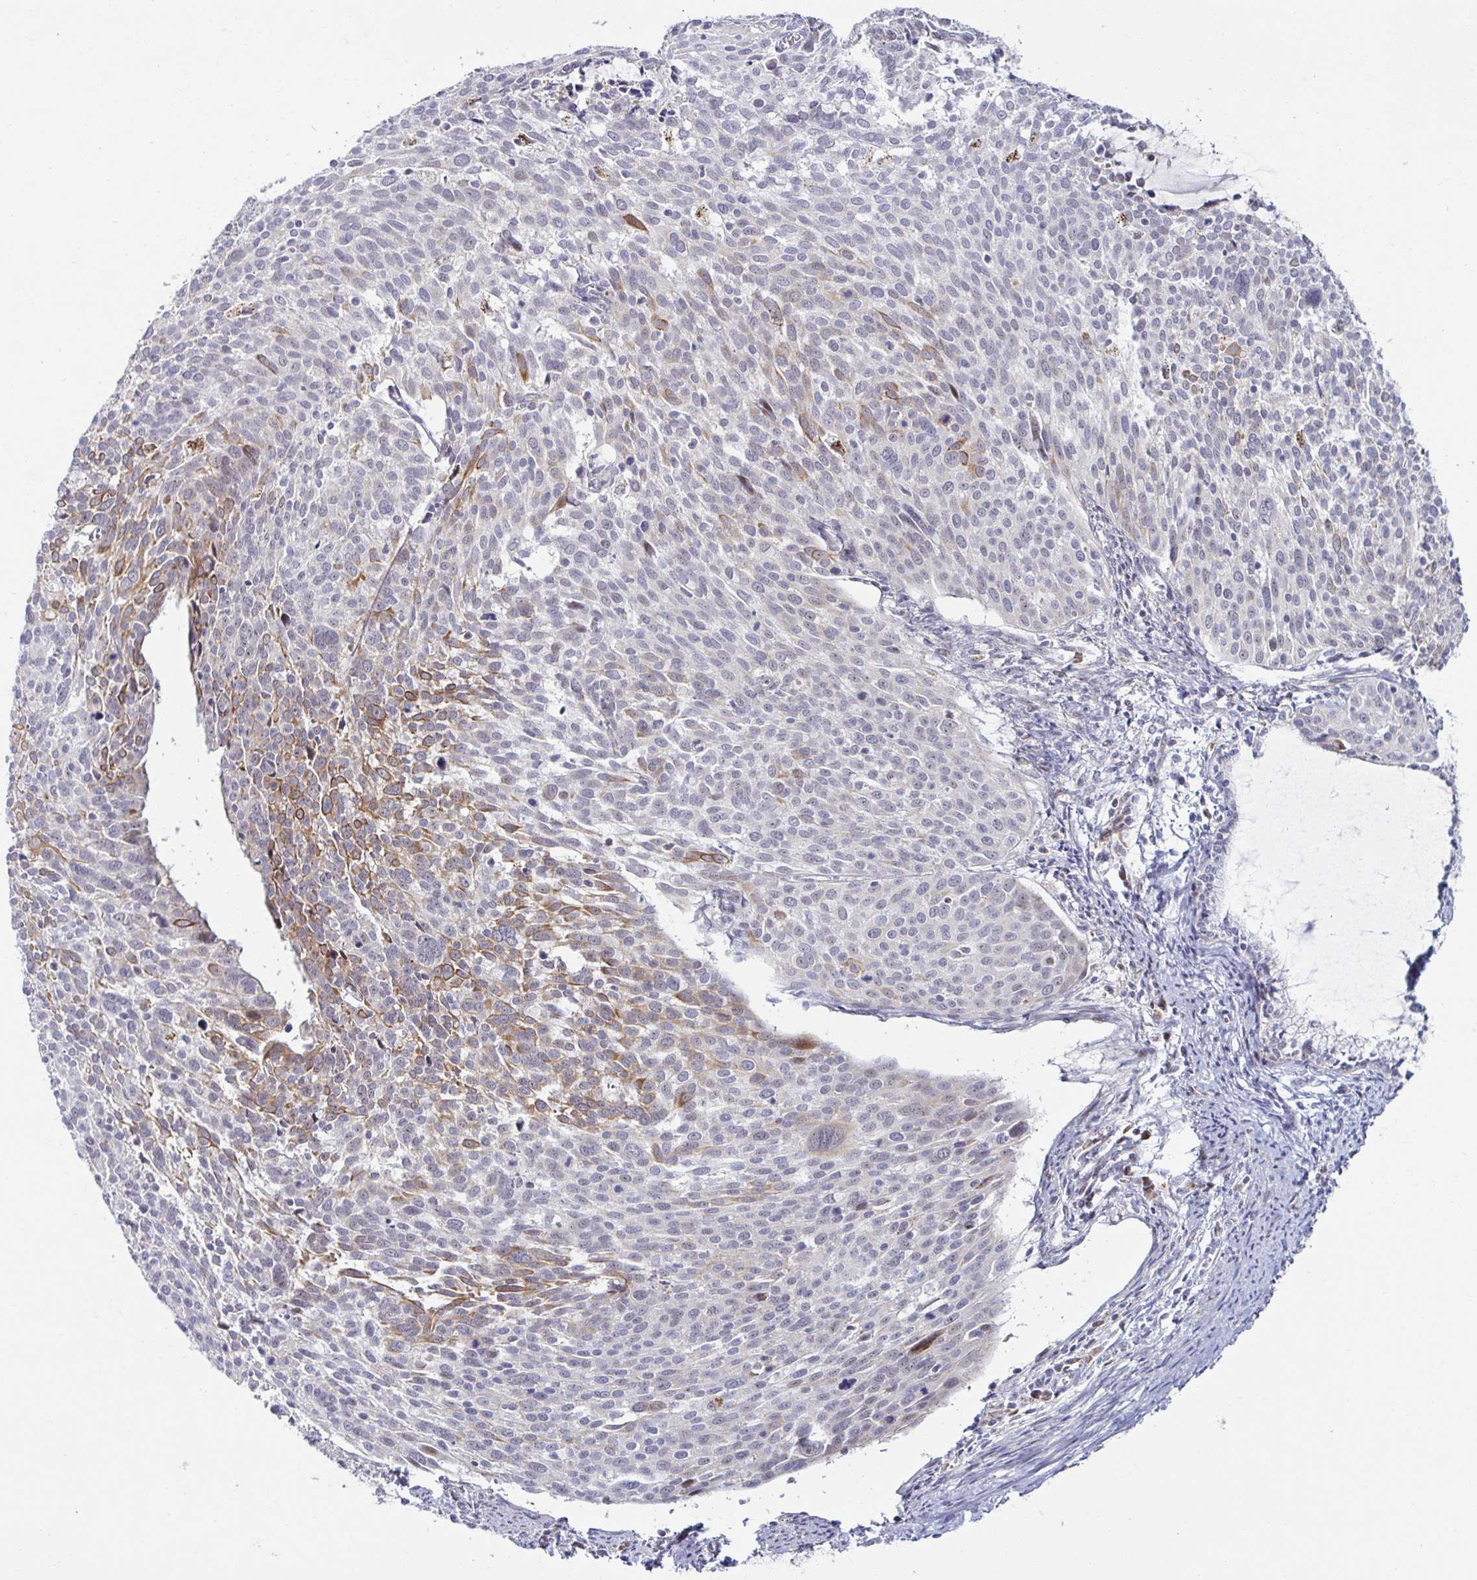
{"staining": {"intensity": "moderate", "quantity": "<25%", "location": "cytoplasmic/membranous"}, "tissue": "cervical cancer", "cell_type": "Tumor cells", "image_type": "cancer", "snomed": [{"axis": "morphology", "description": "Squamous cell carcinoma, NOS"}, {"axis": "topography", "description": "Cervix"}], "caption": "A brown stain highlights moderate cytoplasmic/membranous staining of a protein in cervical cancer (squamous cell carcinoma) tumor cells. The staining is performed using DAB (3,3'-diaminobenzidine) brown chromogen to label protein expression. The nuclei are counter-stained blue using hematoxylin.", "gene": "DZIP1", "patient": {"sex": "female", "age": 39}}